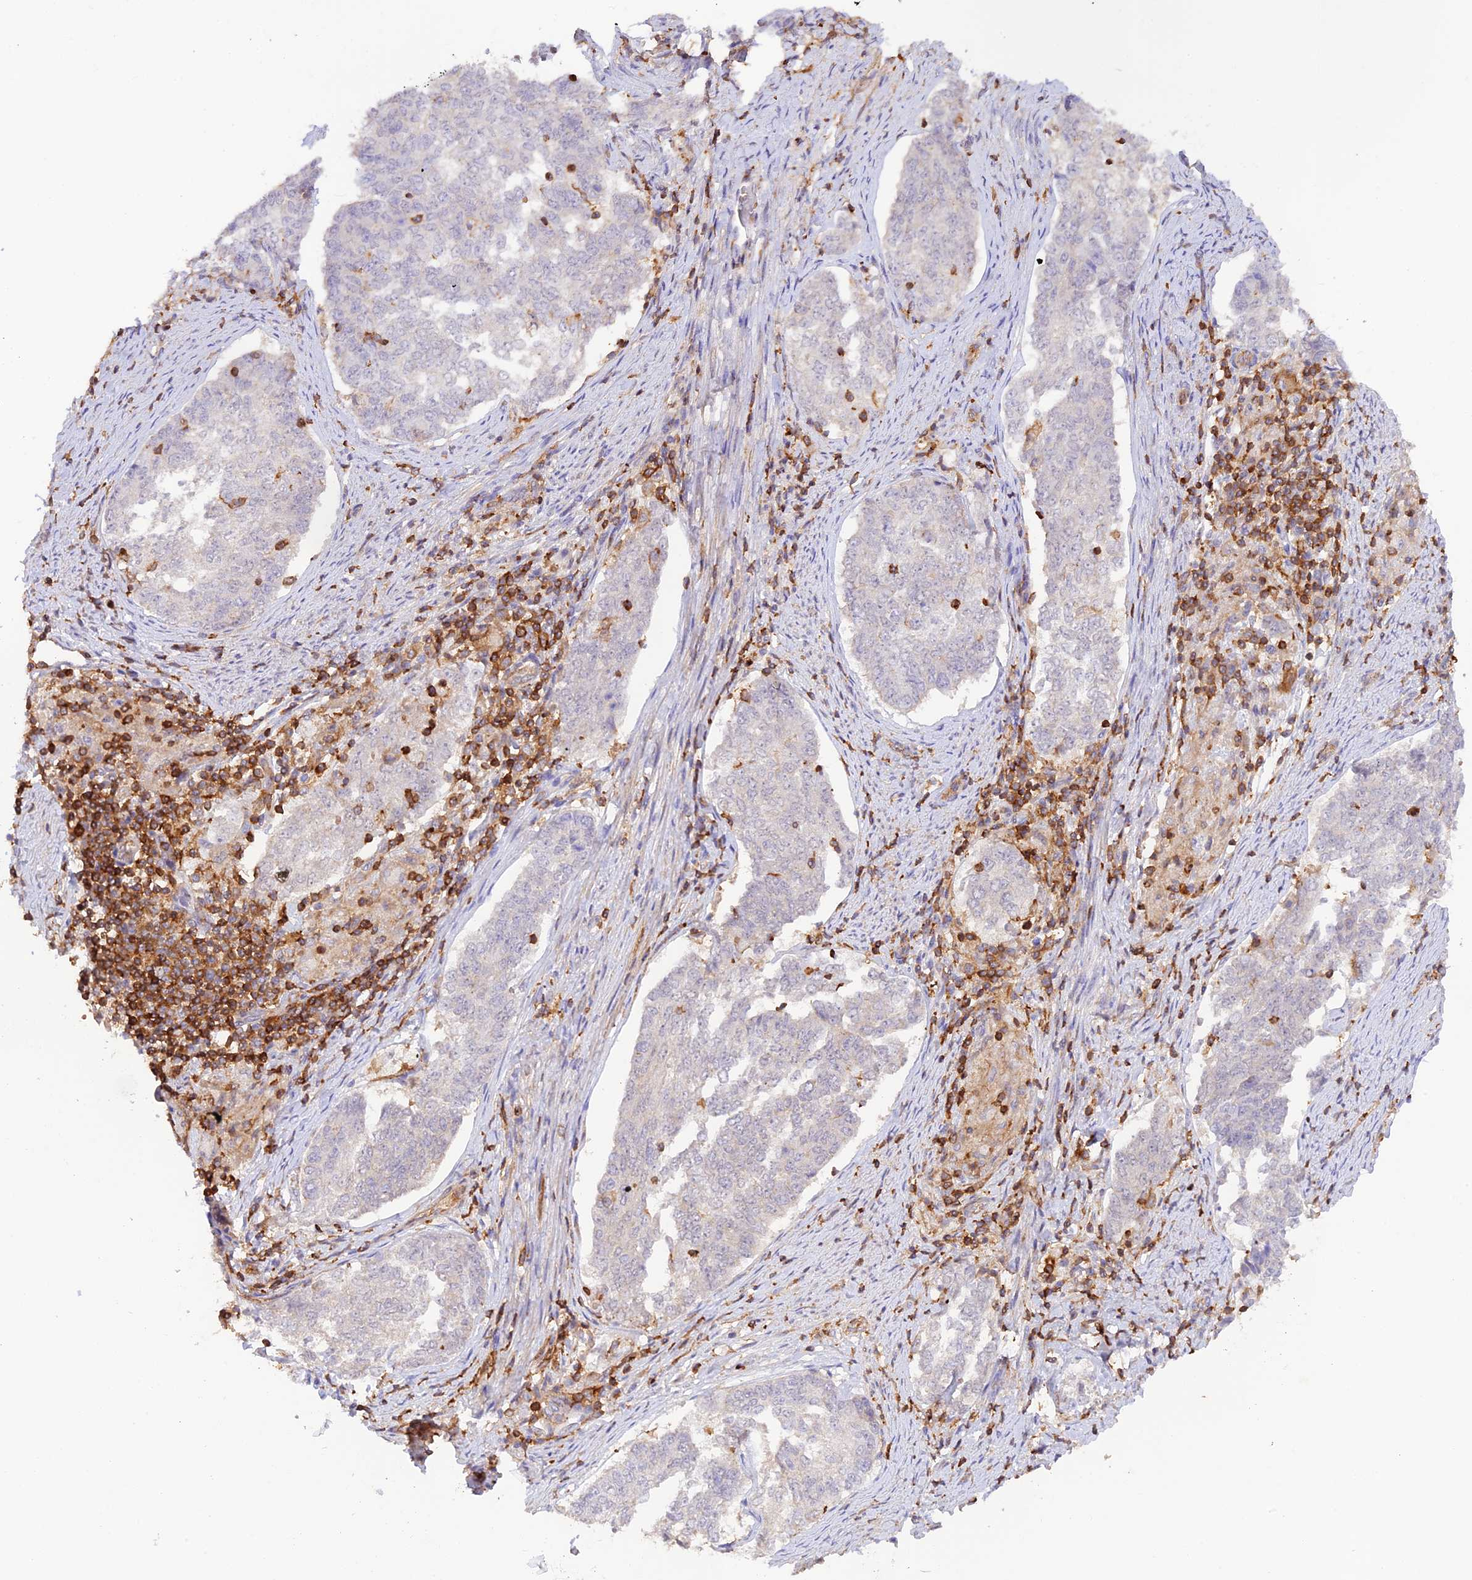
{"staining": {"intensity": "negative", "quantity": "none", "location": "none"}, "tissue": "endometrial cancer", "cell_type": "Tumor cells", "image_type": "cancer", "snomed": [{"axis": "morphology", "description": "Adenocarcinoma, NOS"}, {"axis": "topography", "description": "Endometrium"}], "caption": "High magnification brightfield microscopy of adenocarcinoma (endometrial) stained with DAB (brown) and counterstained with hematoxylin (blue): tumor cells show no significant staining.", "gene": "DENND1C", "patient": {"sex": "female", "age": 80}}